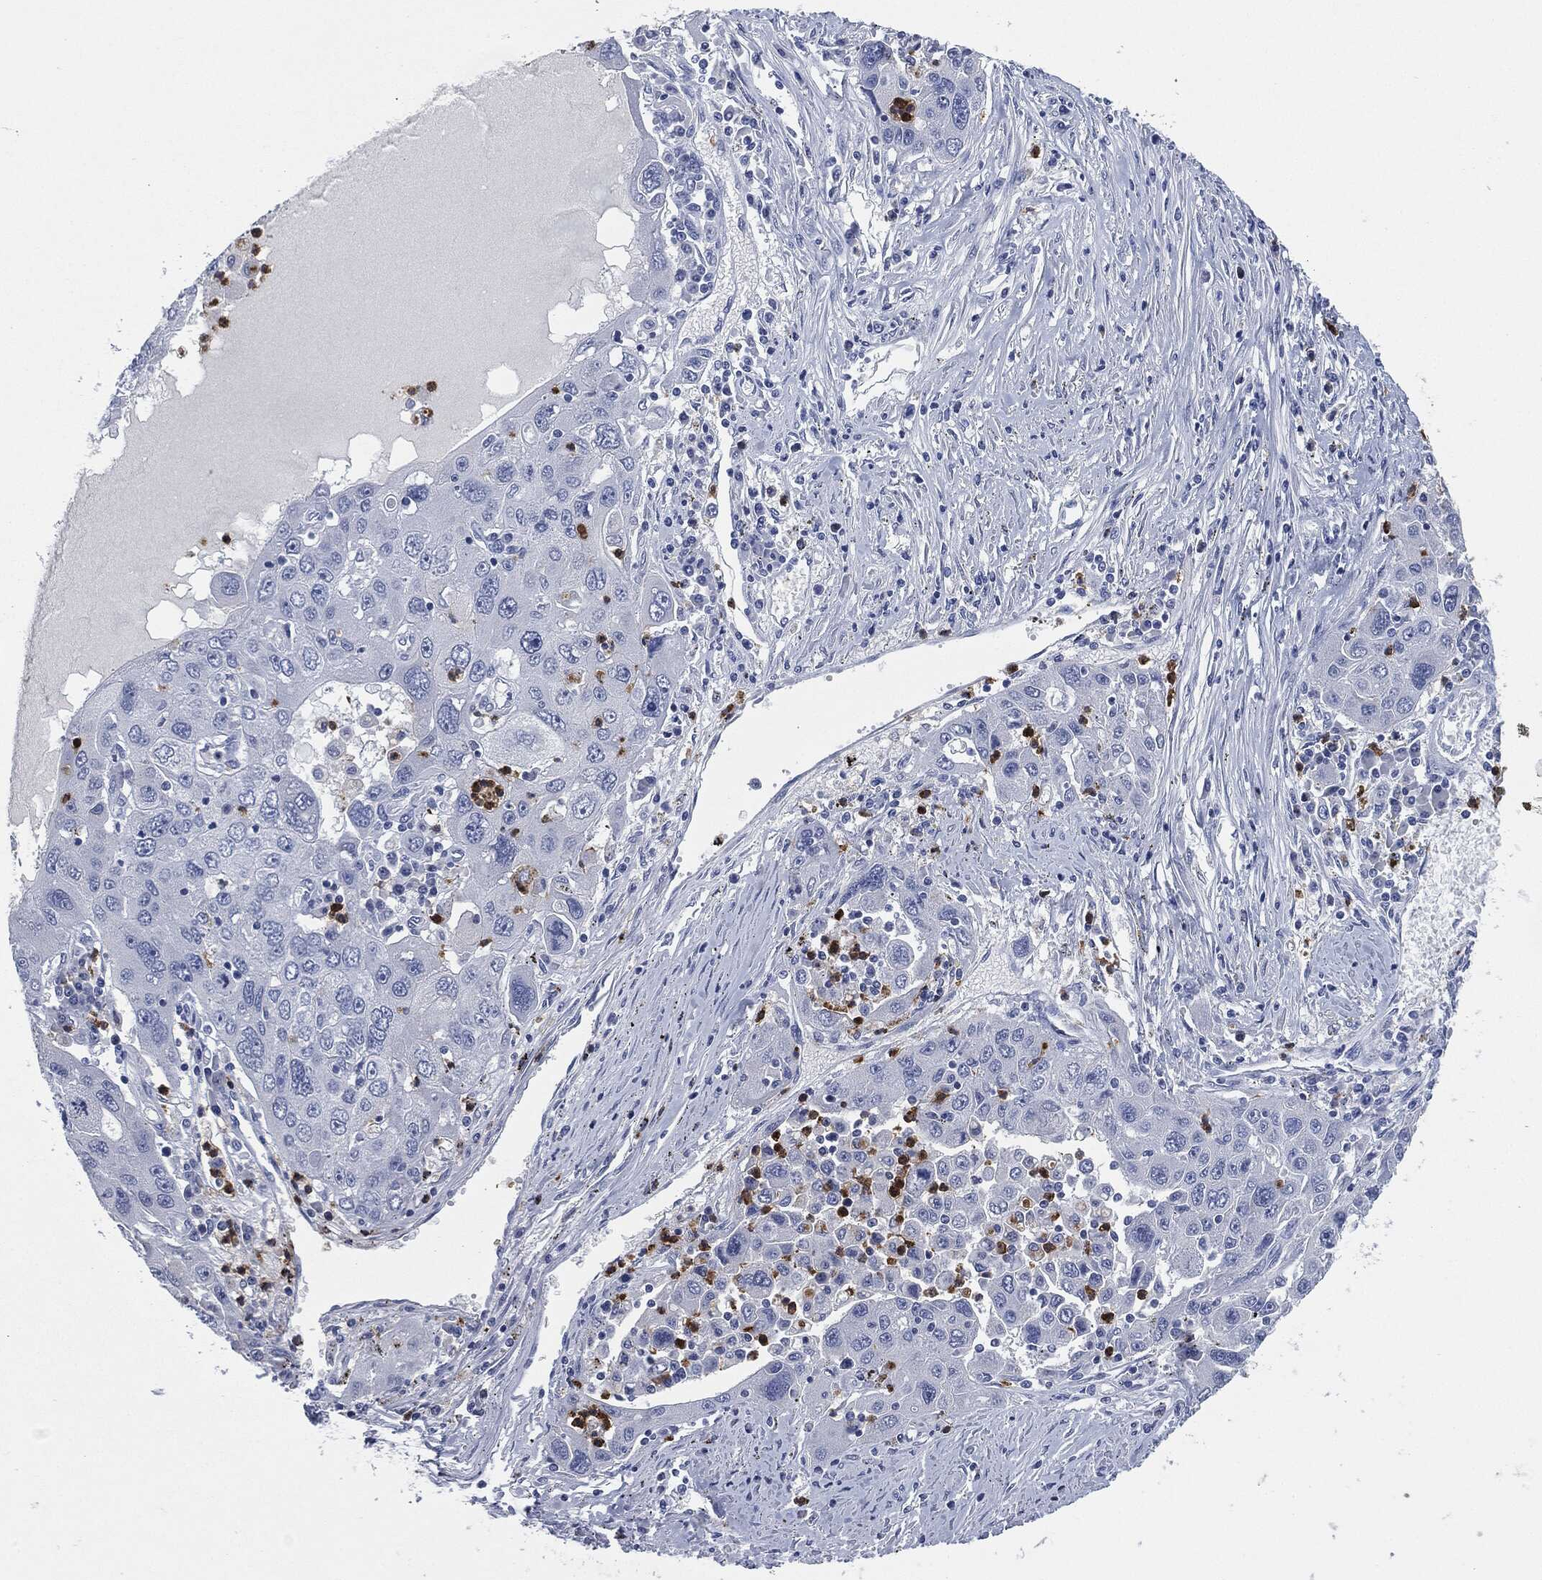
{"staining": {"intensity": "negative", "quantity": "none", "location": "none"}, "tissue": "stomach cancer", "cell_type": "Tumor cells", "image_type": "cancer", "snomed": [{"axis": "morphology", "description": "Adenocarcinoma, NOS"}, {"axis": "topography", "description": "Stomach"}], "caption": "Immunohistochemistry of human stomach adenocarcinoma reveals no positivity in tumor cells. The staining is performed using DAB (3,3'-diaminobenzidine) brown chromogen with nuclei counter-stained in using hematoxylin.", "gene": "CEACAM8", "patient": {"sex": "male", "age": 56}}